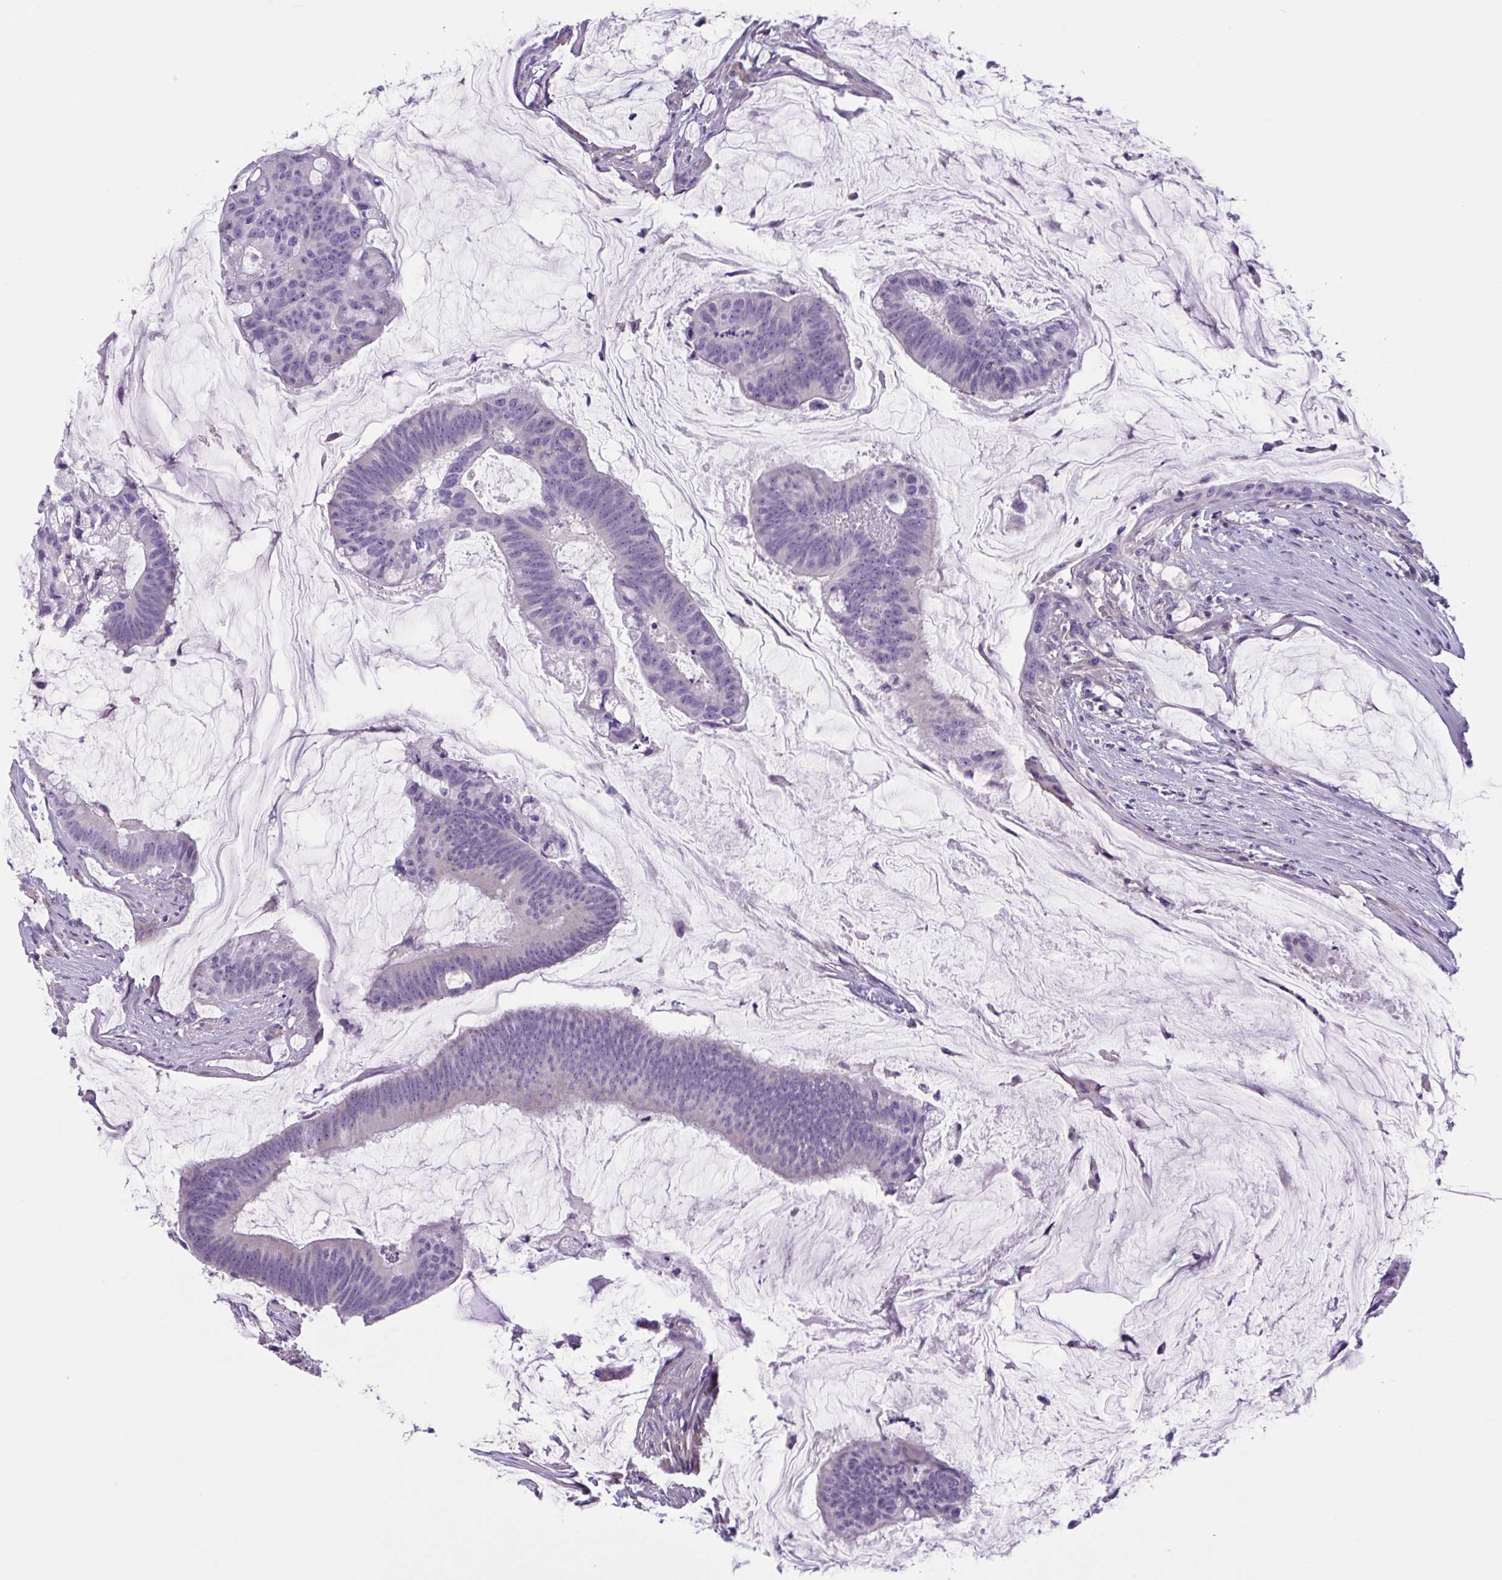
{"staining": {"intensity": "negative", "quantity": "none", "location": "none"}, "tissue": "colorectal cancer", "cell_type": "Tumor cells", "image_type": "cancer", "snomed": [{"axis": "morphology", "description": "Adenocarcinoma, NOS"}, {"axis": "topography", "description": "Colon"}], "caption": "This is an immunohistochemistry (IHC) photomicrograph of colorectal cancer. There is no positivity in tumor cells.", "gene": "TTC7B", "patient": {"sex": "male", "age": 62}}